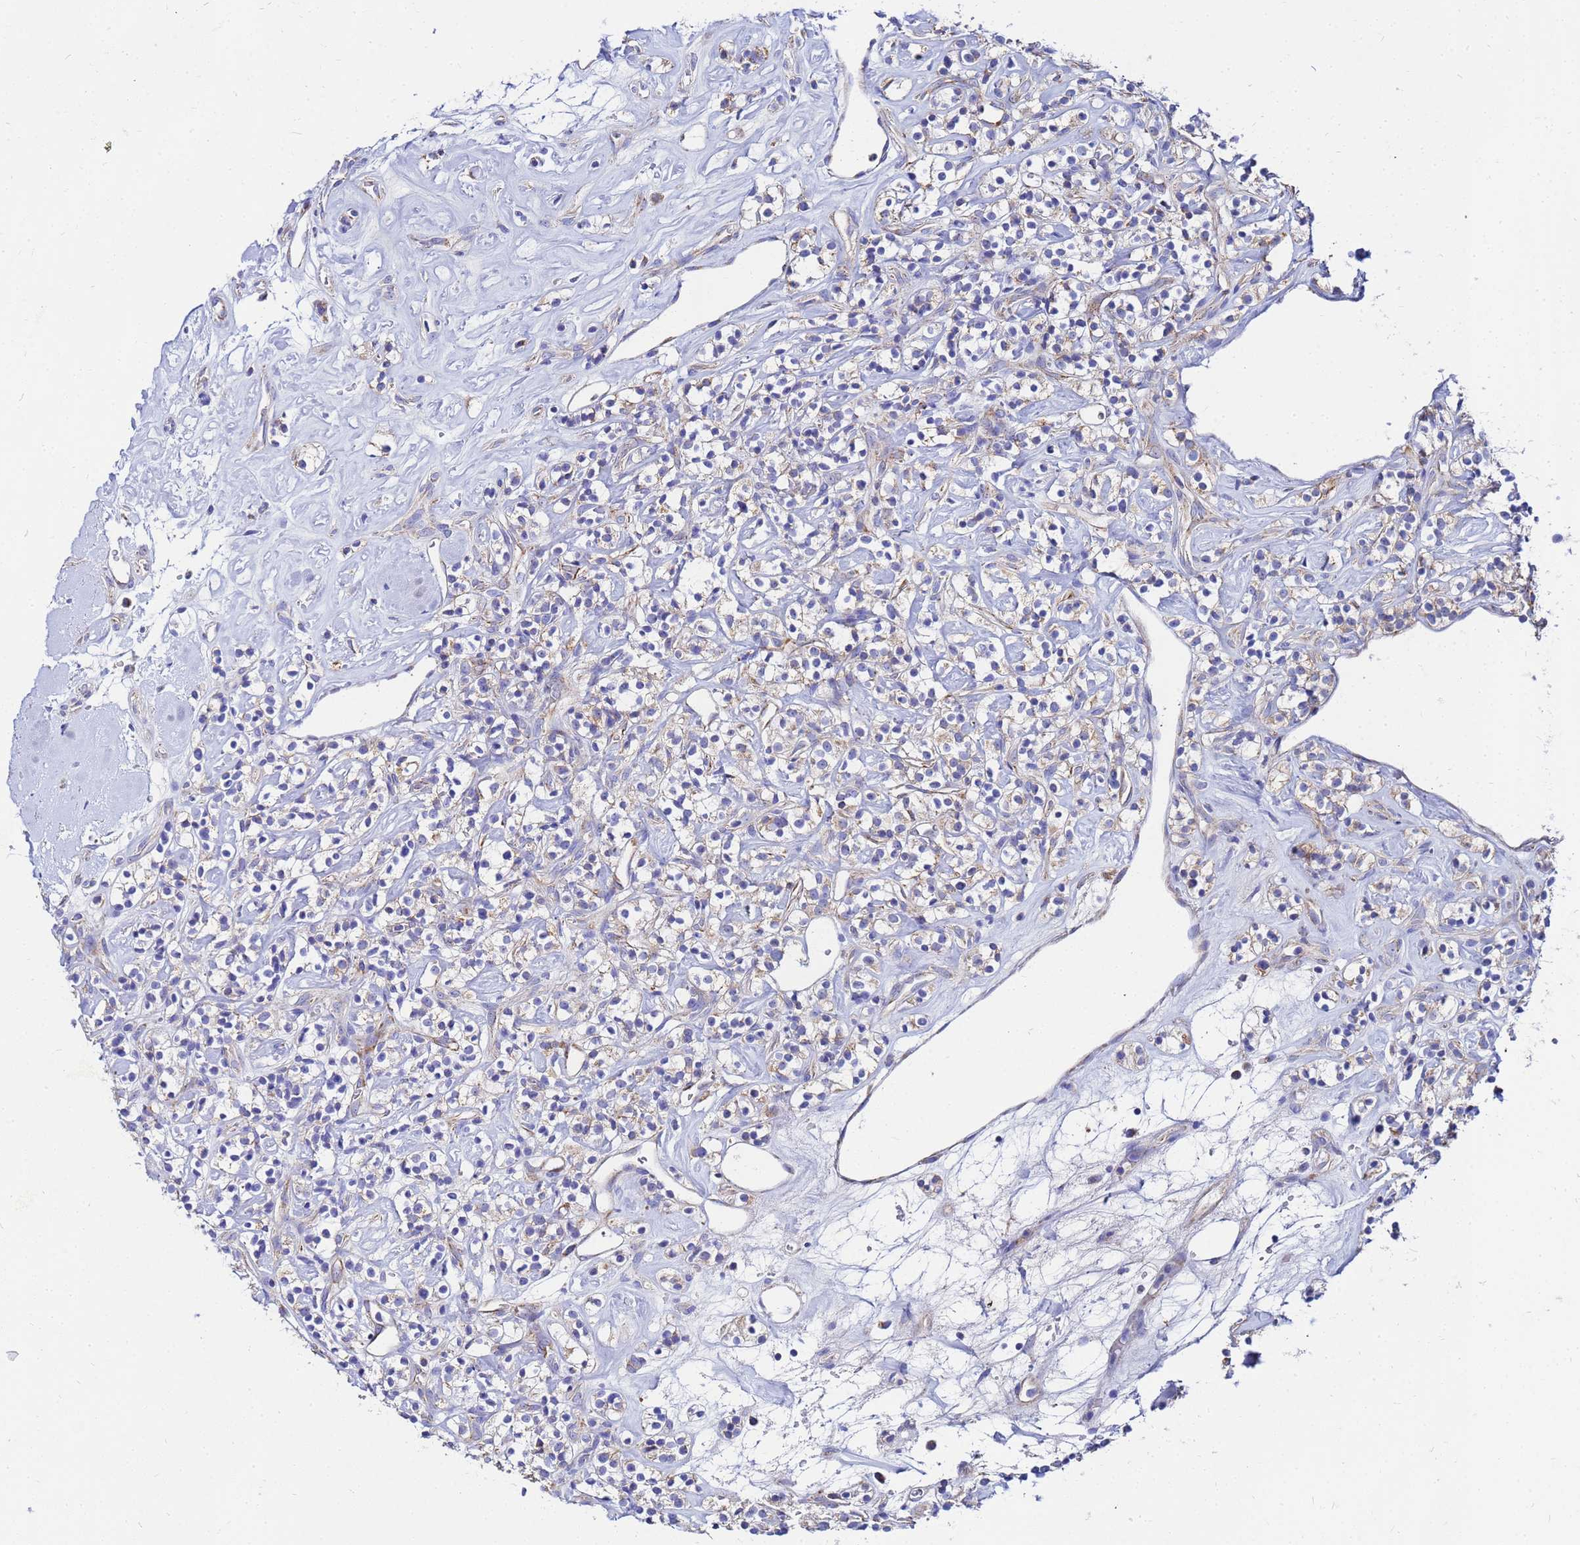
{"staining": {"intensity": "weak", "quantity": "<25%", "location": "cytoplasmic/membranous"}, "tissue": "renal cancer", "cell_type": "Tumor cells", "image_type": "cancer", "snomed": [{"axis": "morphology", "description": "Adenocarcinoma, NOS"}, {"axis": "topography", "description": "Kidney"}], "caption": "Adenocarcinoma (renal) was stained to show a protein in brown. There is no significant expression in tumor cells.", "gene": "FAHD2A", "patient": {"sex": "male", "age": 77}}